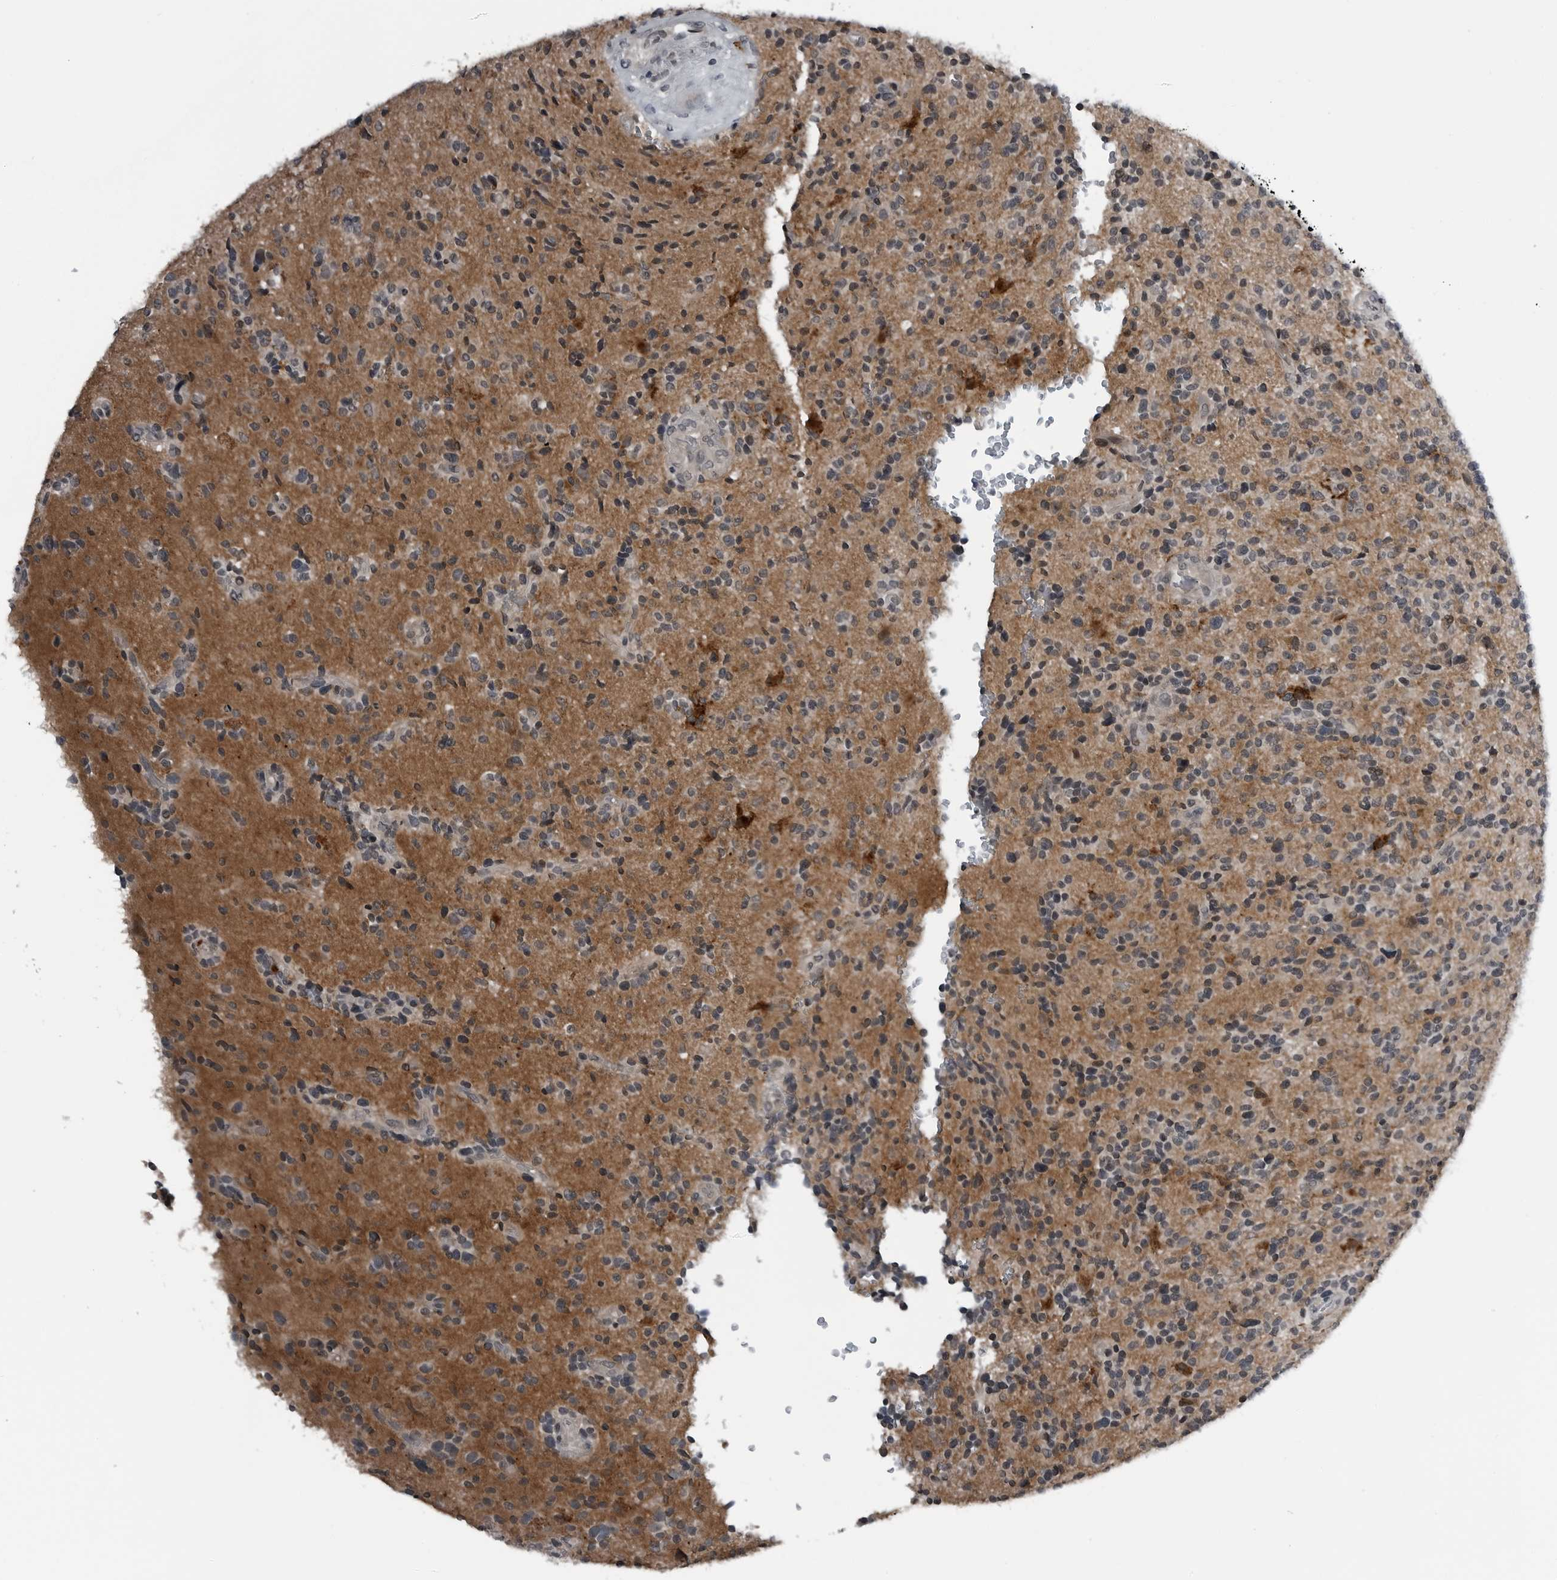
{"staining": {"intensity": "negative", "quantity": "none", "location": "none"}, "tissue": "glioma", "cell_type": "Tumor cells", "image_type": "cancer", "snomed": [{"axis": "morphology", "description": "Glioma, malignant, High grade"}, {"axis": "topography", "description": "Brain"}], "caption": "Immunohistochemical staining of malignant glioma (high-grade) exhibits no significant positivity in tumor cells.", "gene": "GAK", "patient": {"sex": "male", "age": 72}}